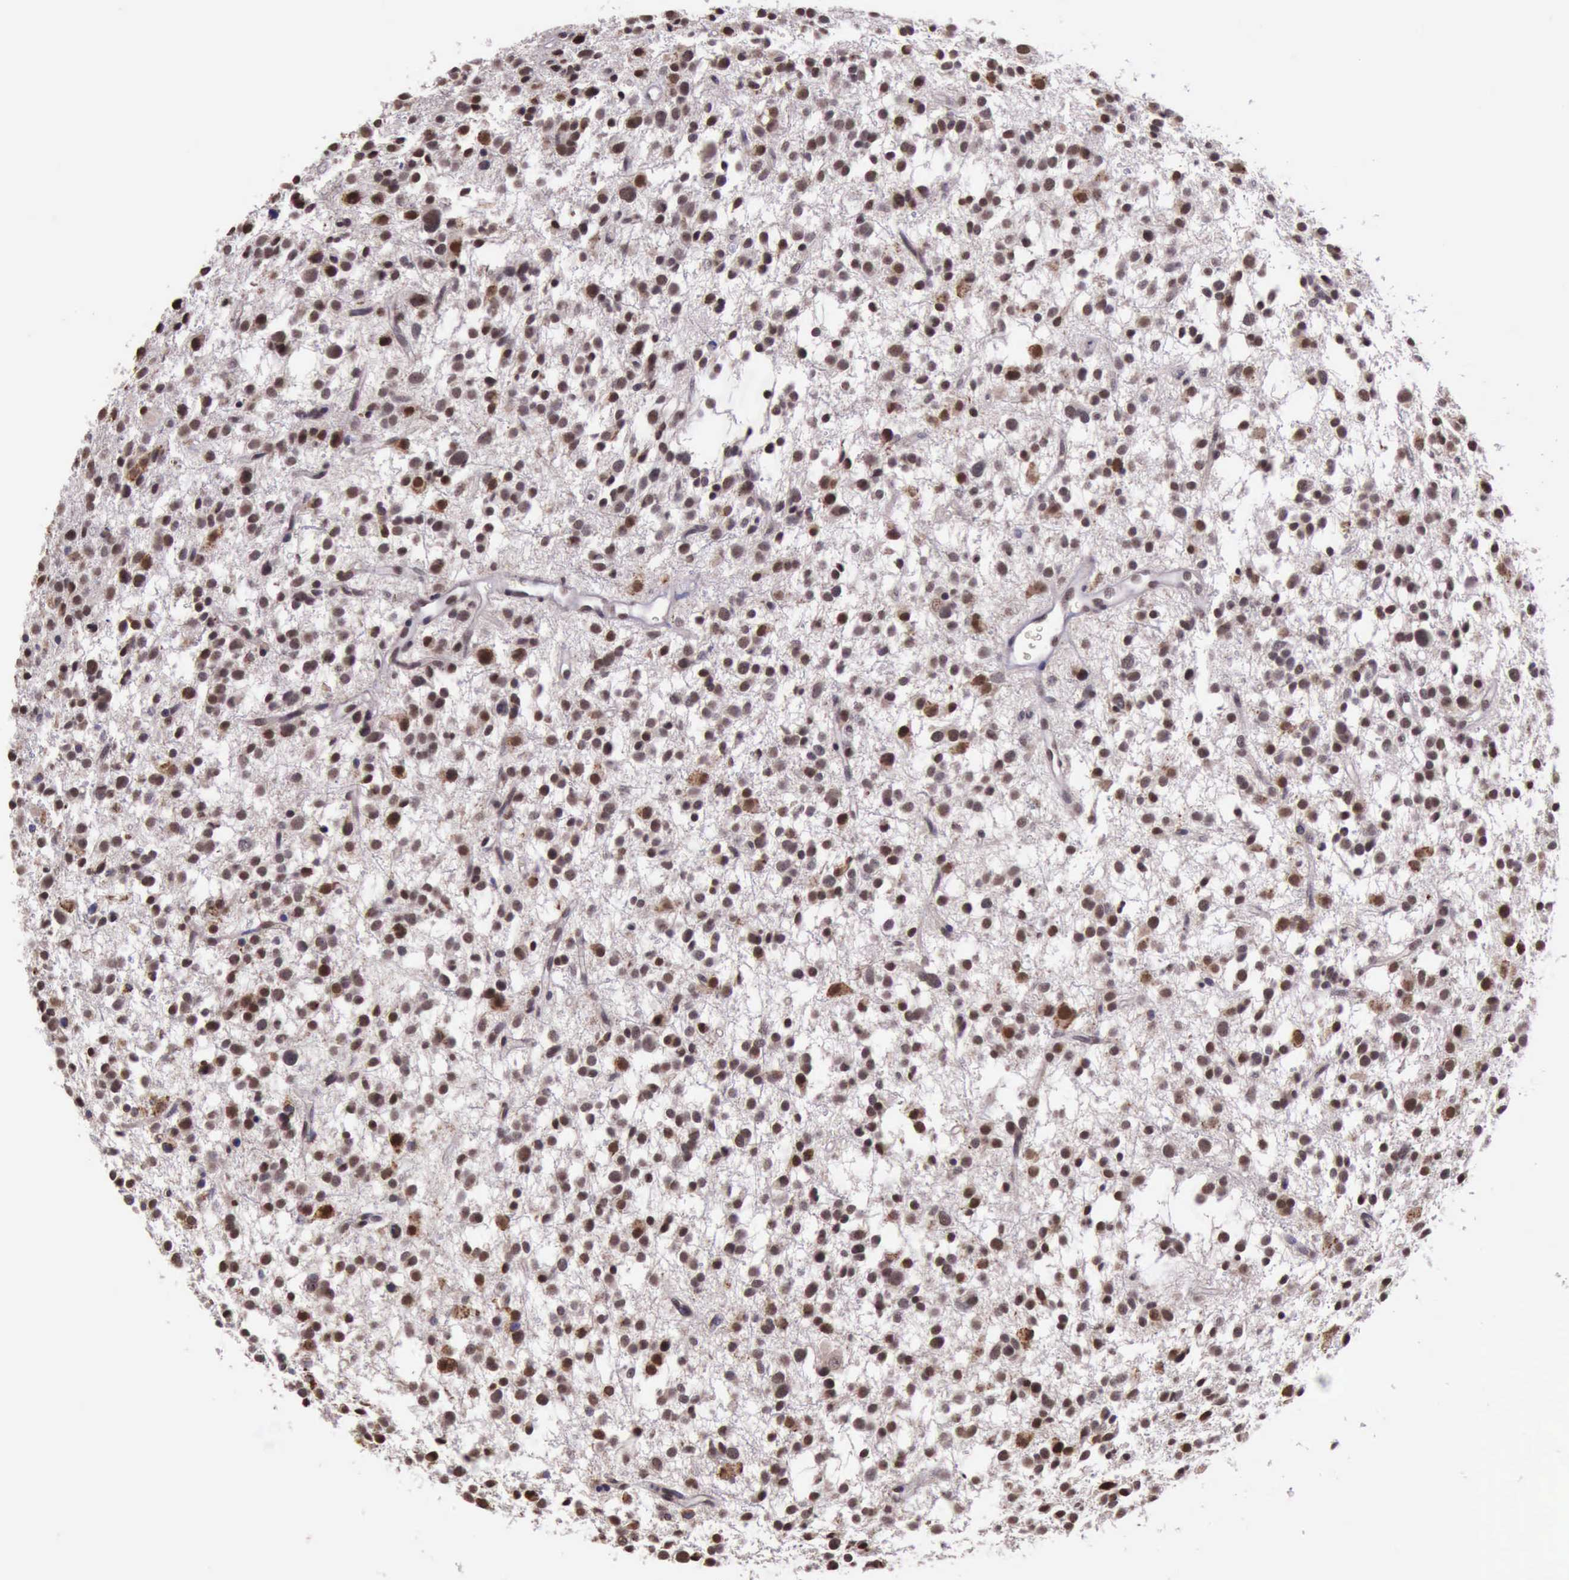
{"staining": {"intensity": "strong", "quantity": ">75%", "location": "nuclear"}, "tissue": "glioma", "cell_type": "Tumor cells", "image_type": "cancer", "snomed": [{"axis": "morphology", "description": "Glioma, malignant, Low grade"}, {"axis": "topography", "description": "Brain"}], "caption": "High-power microscopy captured an immunohistochemistry (IHC) micrograph of glioma, revealing strong nuclear staining in approximately >75% of tumor cells.", "gene": "PRPF39", "patient": {"sex": "female", "age": 36}}